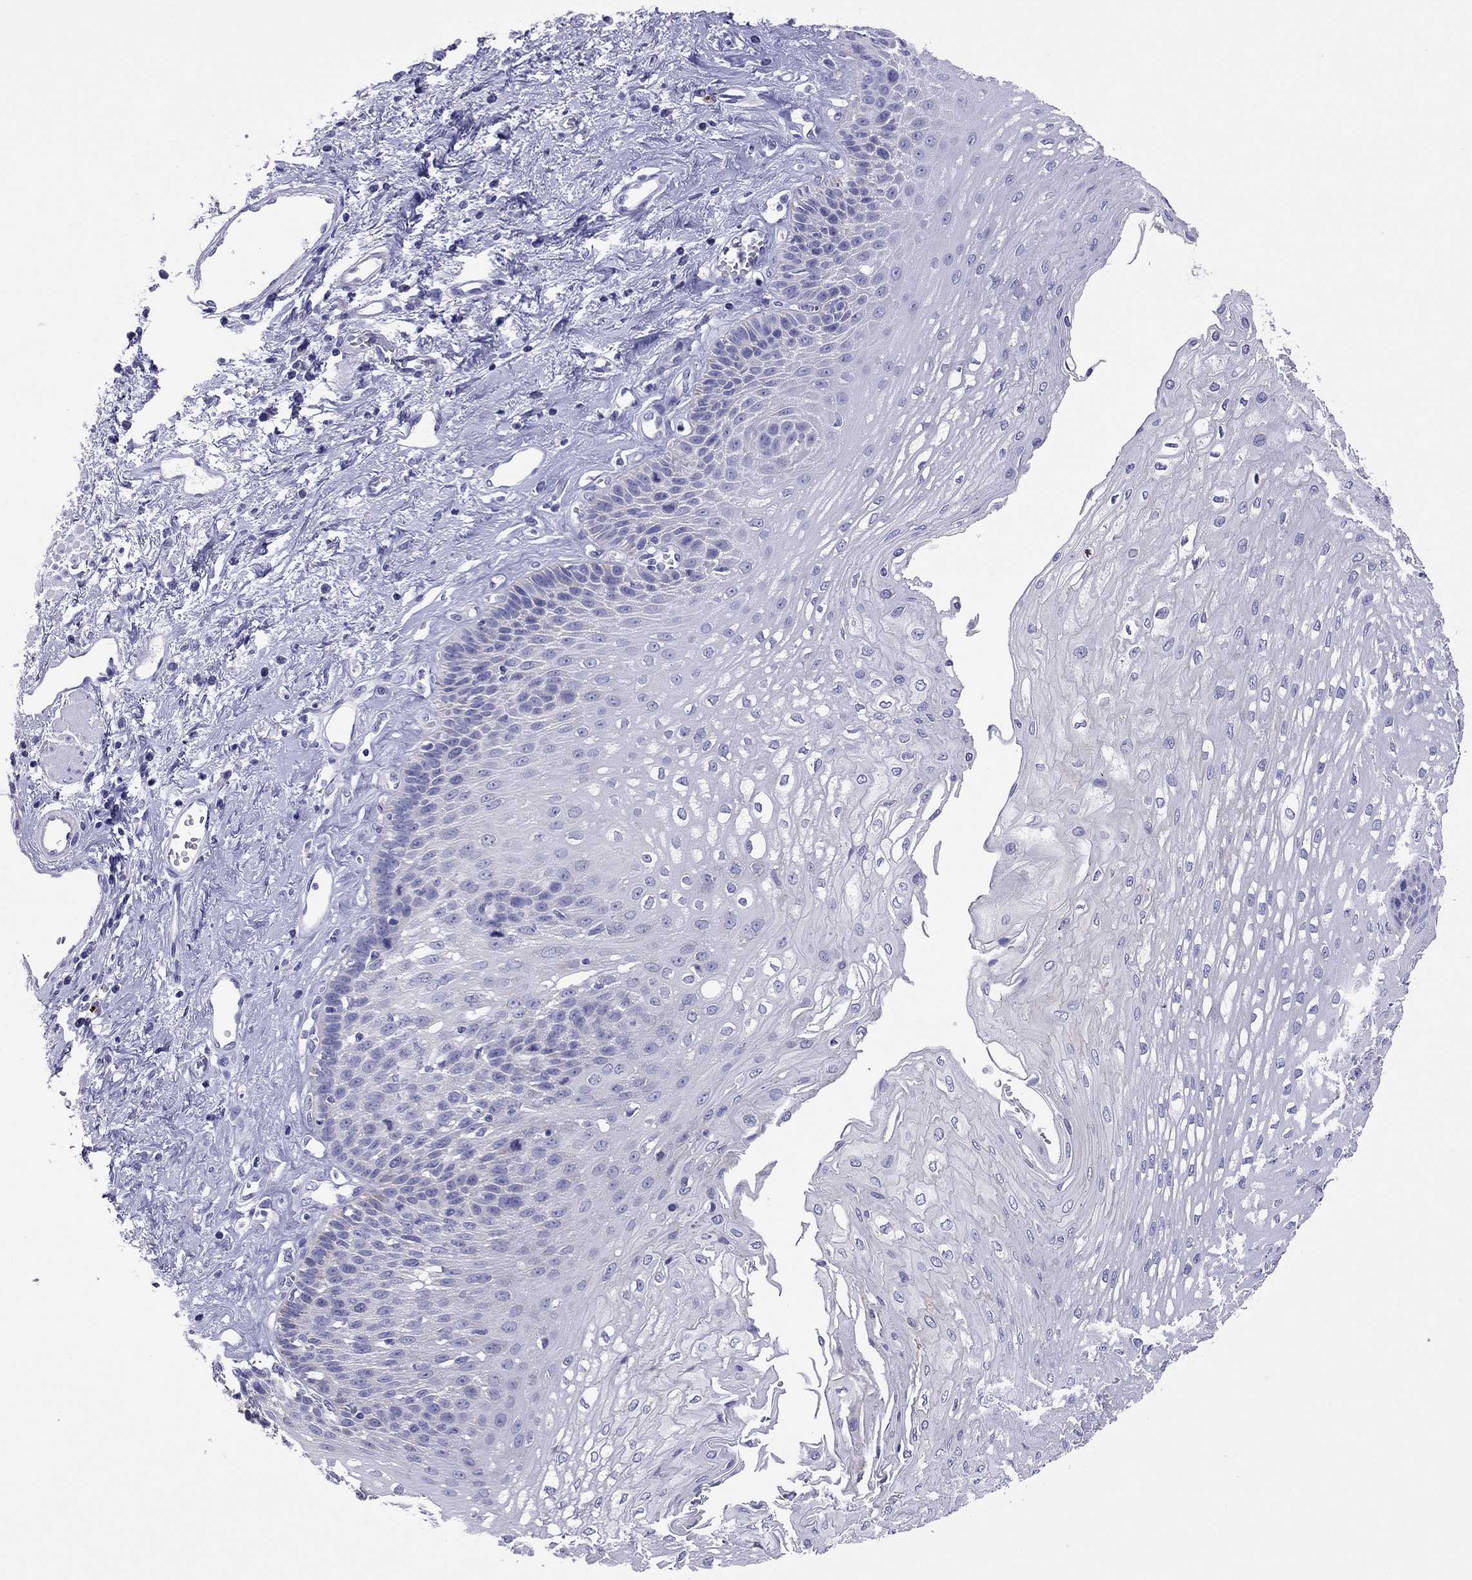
{"staining": {"intensity": "negative", "quantity": "none", "location": "none"}, "tissue": "esophagus", "cell_type": "Squamous epithelial cells", "image_type": "normal", "snomed": [{"axis": "morphology", "description": "Normal tissue, NOS"}, {"axis": "topography", "description": "Esophagus"}], "caption": "An immunohistochemistry (IHC) histopathology image of unremarkable esophagus is shown. There is no staining in squamous epithelial cells of esophagus. (DAB (3,3'-diaminobenzidine) immunohistochemistry (IHC), high magnification).", "gene": "COL9A1", "patient": {"sex": "female", "age": 62}}